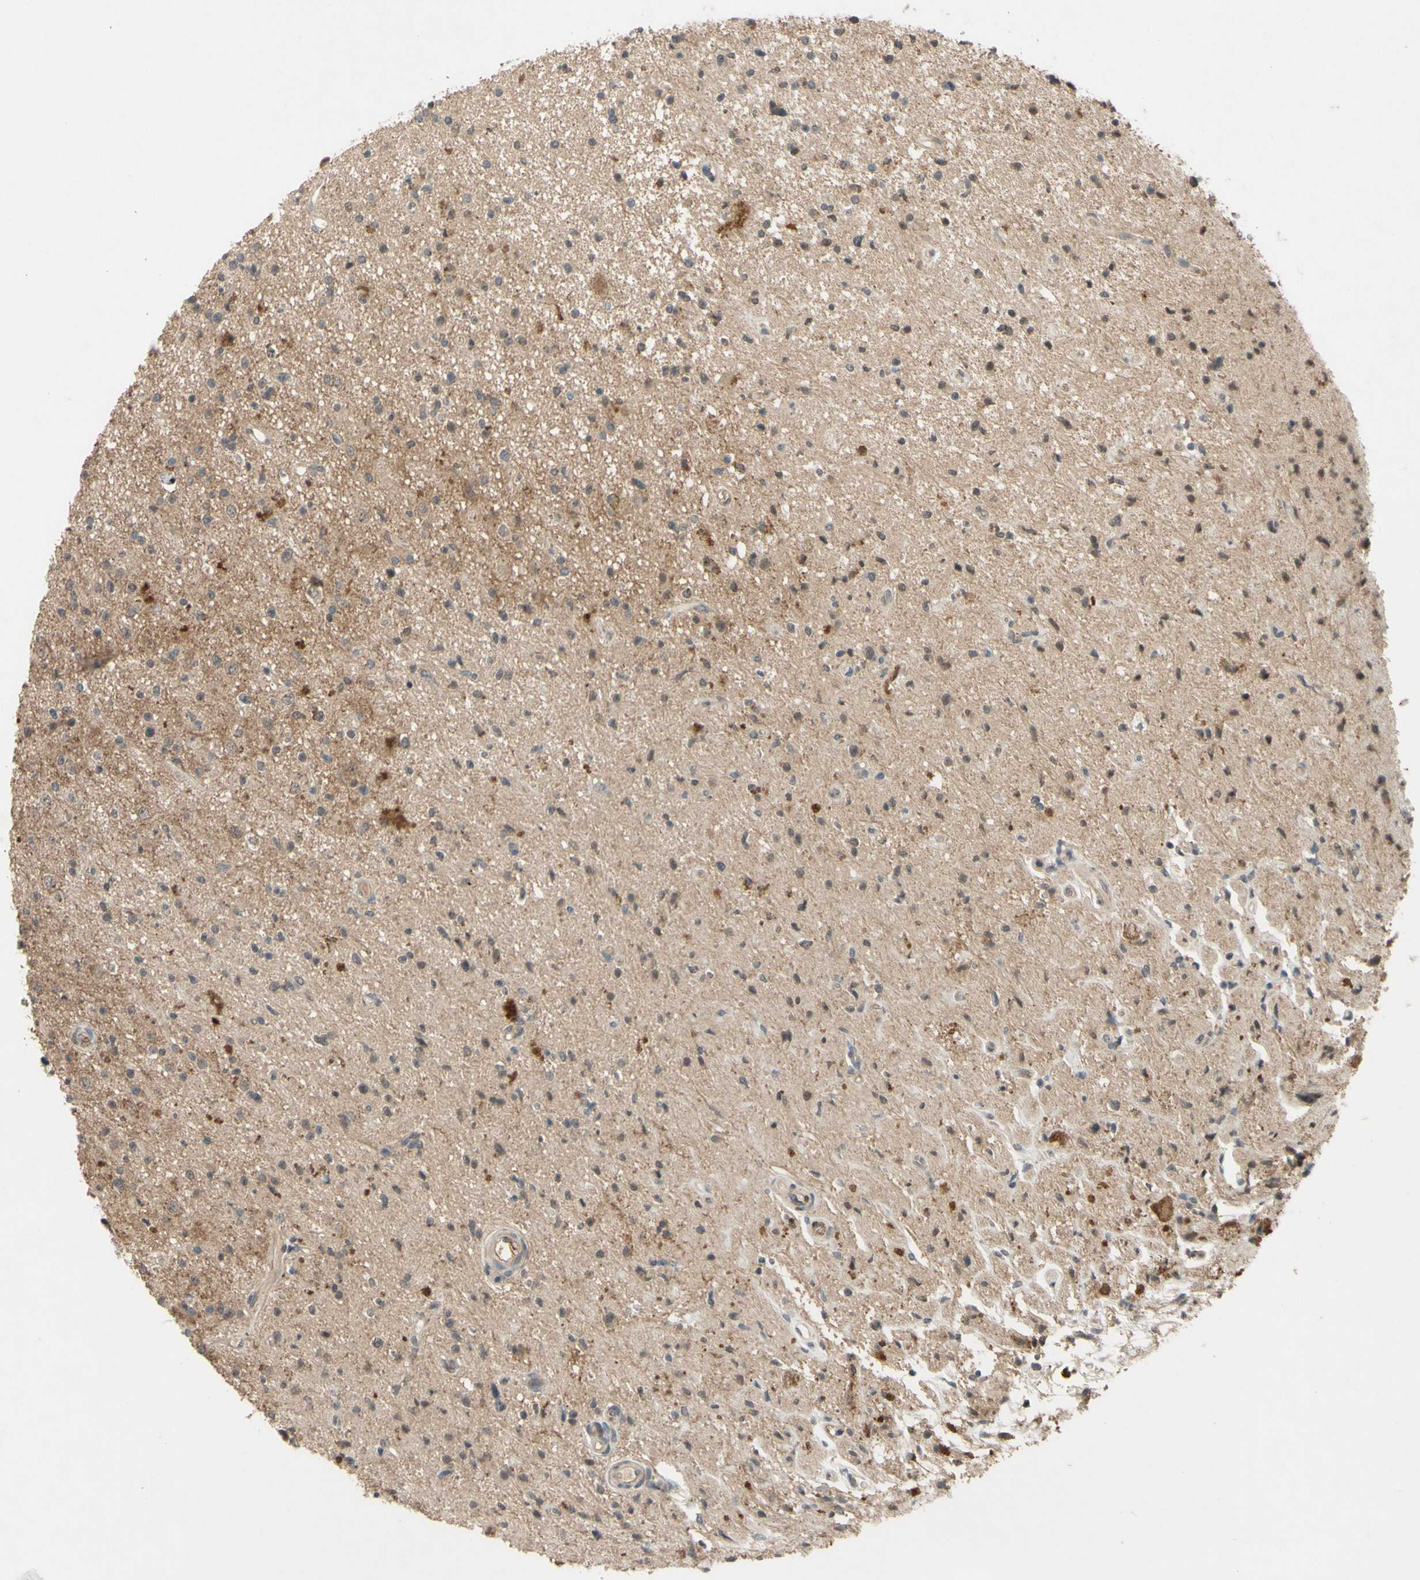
{"staining": {"intensity": "weak", "quantity": "25%-75%", "location": "cytoplasmic/membranous"}, "tissue": "glioma", "cell_type": "Tumor cells", "image_type": "cancer", "snomed": [{"axis": "morphology", "description": "Glioma, malignant, High grade"}, {"axis": "topography", "description": "Brain"}], "caption": "Immunohistochemical staining of human glioma reveals weak cytoplasmic/membranous protein staining in approximately 25%-75% of tumor cells. (IHC, brightfield microscopy, high magnification).", "gene": "ALK", "patient": {"sex": "male", "age": 33}}